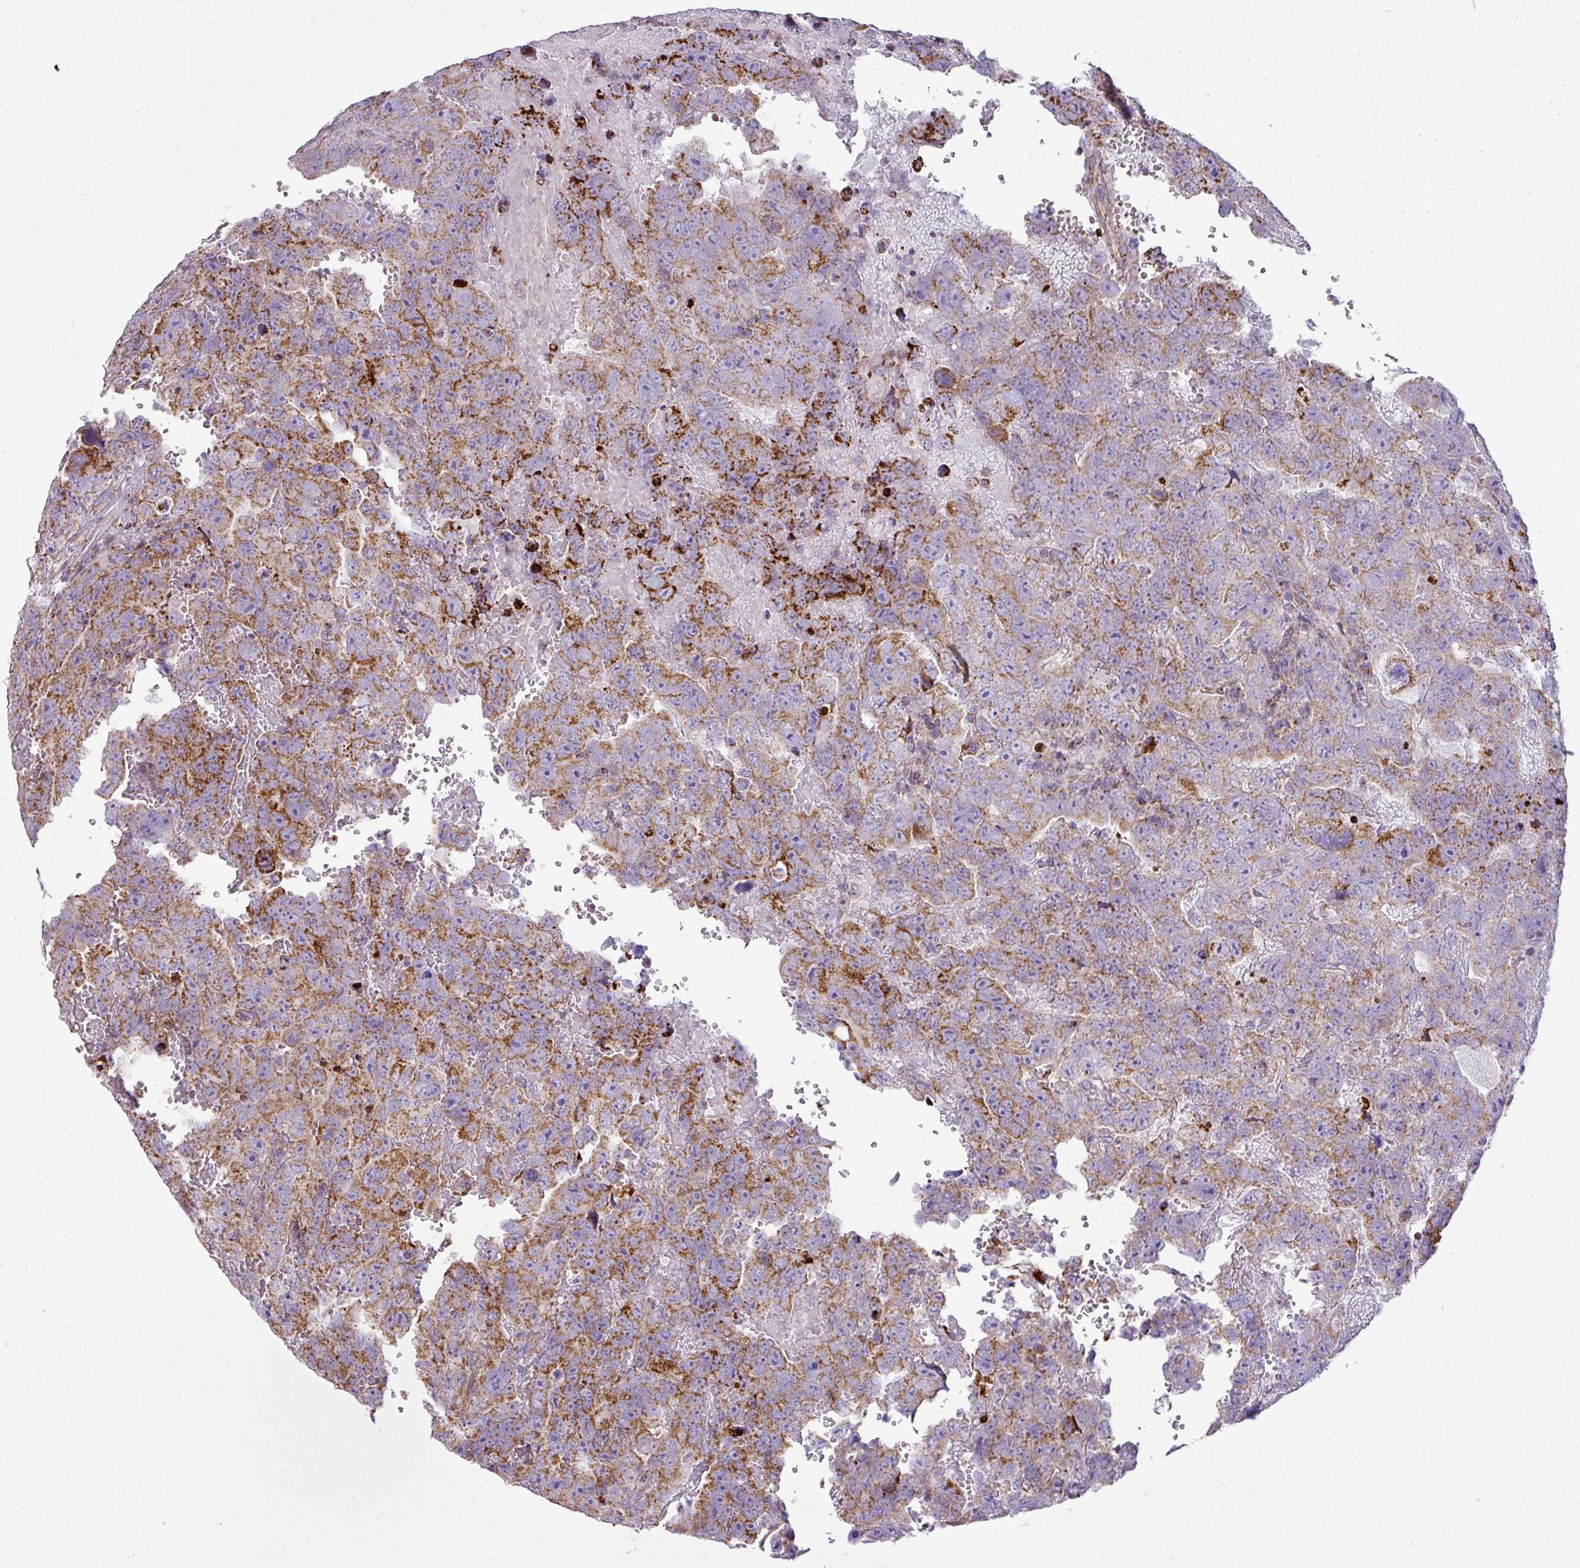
{"staining": {"intensity": "strong", "quantity": "25%-75%", "location": "cytoplasmic/membranous"}, "tissue": "testis cancer", "cell_type": "Tumor cells", "image_type": "cancer", "snomed": [{"axis": "morphology", "description": "Carcinoma, Embryonal, NOS"}, {"axis": "topography", "description": "Testis"}], "caption": "The micrograph exhibits a brown stain indicating the presence of a protein in the cytoplasmic/membranous of tumor cells in testis embryonal carcinoma. (Brightfield microscopy of DAB IHC at high magnification).", "gene": "ZNF81", "patient": {"sex": "male", "age": 45}}